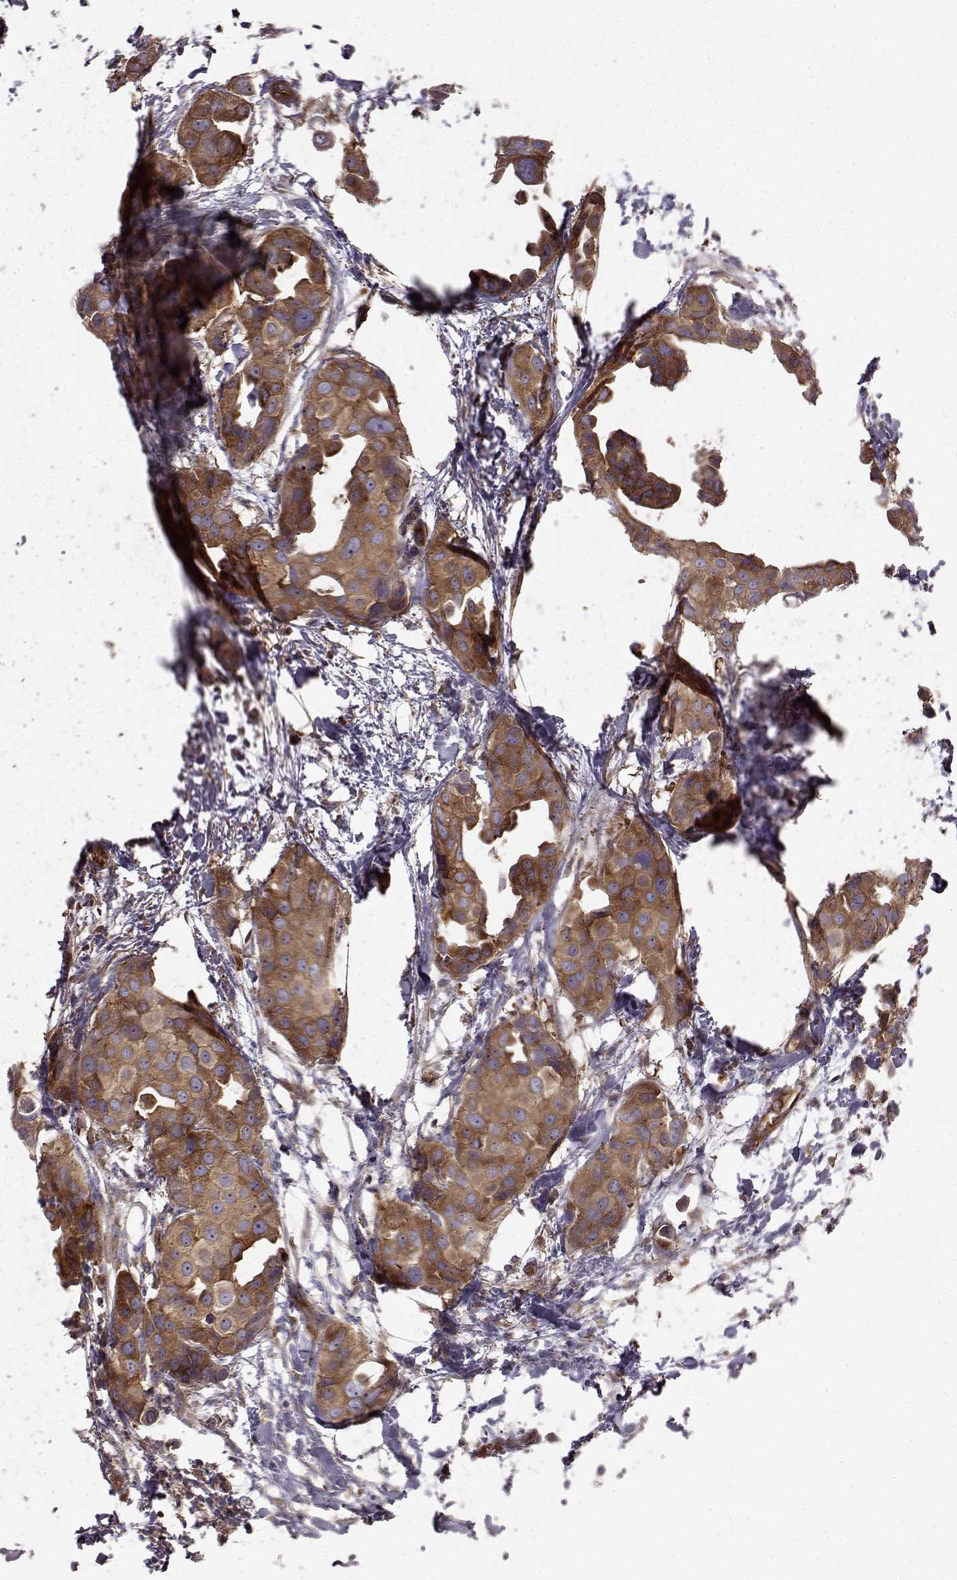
{"staining": {"intensity": "moderate", "quantity": ">75%", "location": "cytoplasmic/membranous"}, "tissue": "breast cancer", "cell_type": "Tumor cells", "image_type": "cancer", "snomed": [{"axis": "morphology", "description": "Duct carcinoma"}, {"axis": "topography", "description": "Breast"}], "caption": "A photomicrograph of breast infiltrating ductal carcinoma stained for a protein reveals moderate cytoplasmic/membranous brown staining in tumor cells.", "gene": "RABGAP1", "patient": {"sex": "female", "age": 38}}